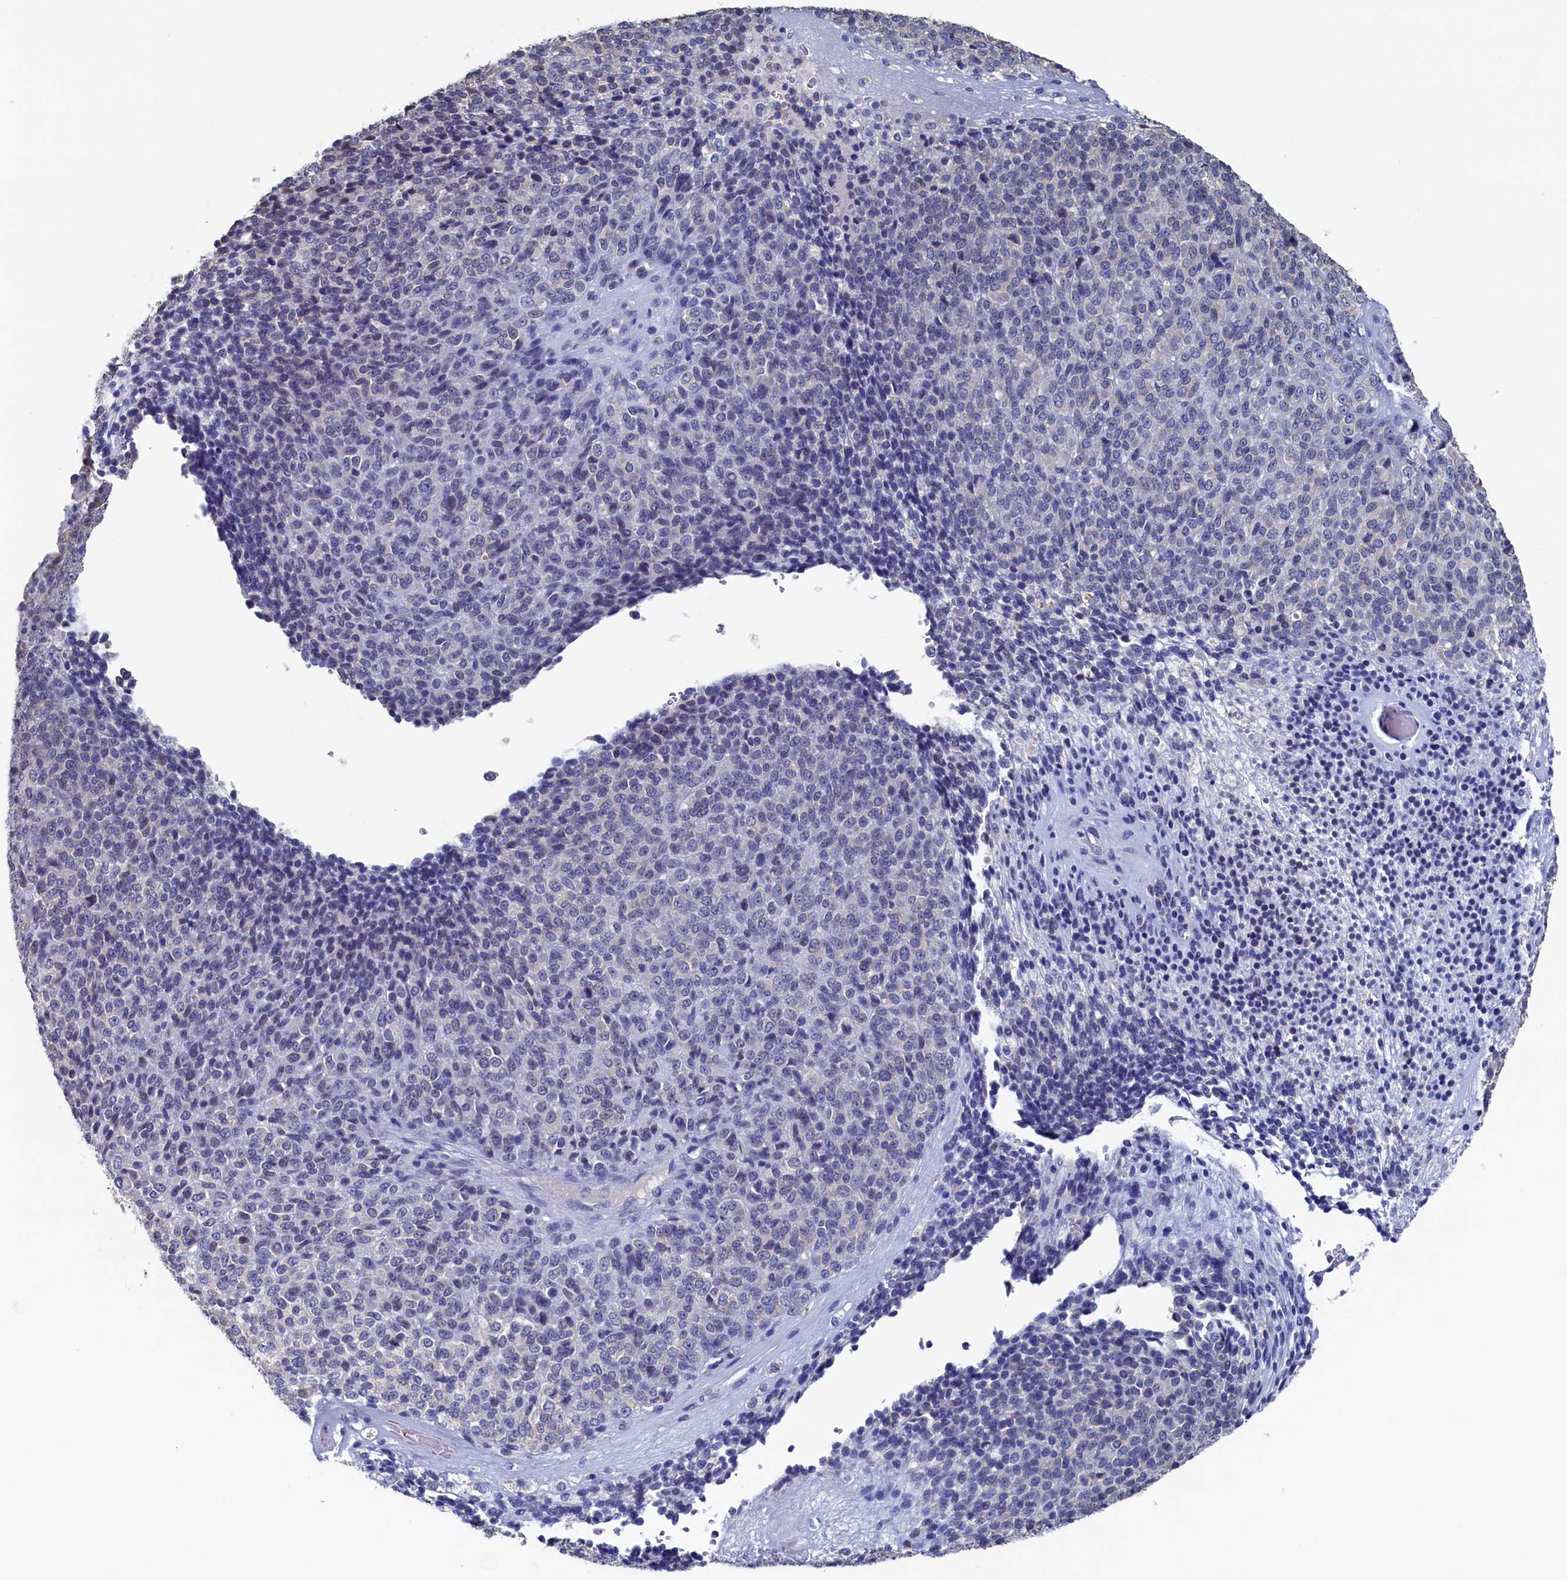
{"staining": {"intensity": "negative", "quantity": "none", "location": "none"}, "tissue": "melanoma", "cell_type": "Tumor cells", "image_type": "cancer", "snomed": [{"axis": "morphology", "description": "Malignant melanoma, Metastatic site"}, {"axis": "topography", "description": "Brain"}], "caption": "Tumor cells are negative for protein expression in human malignant melanoma (metastatic site).", "gene": "C11orf54", "patient": {"sex": "female", "age": 56}}